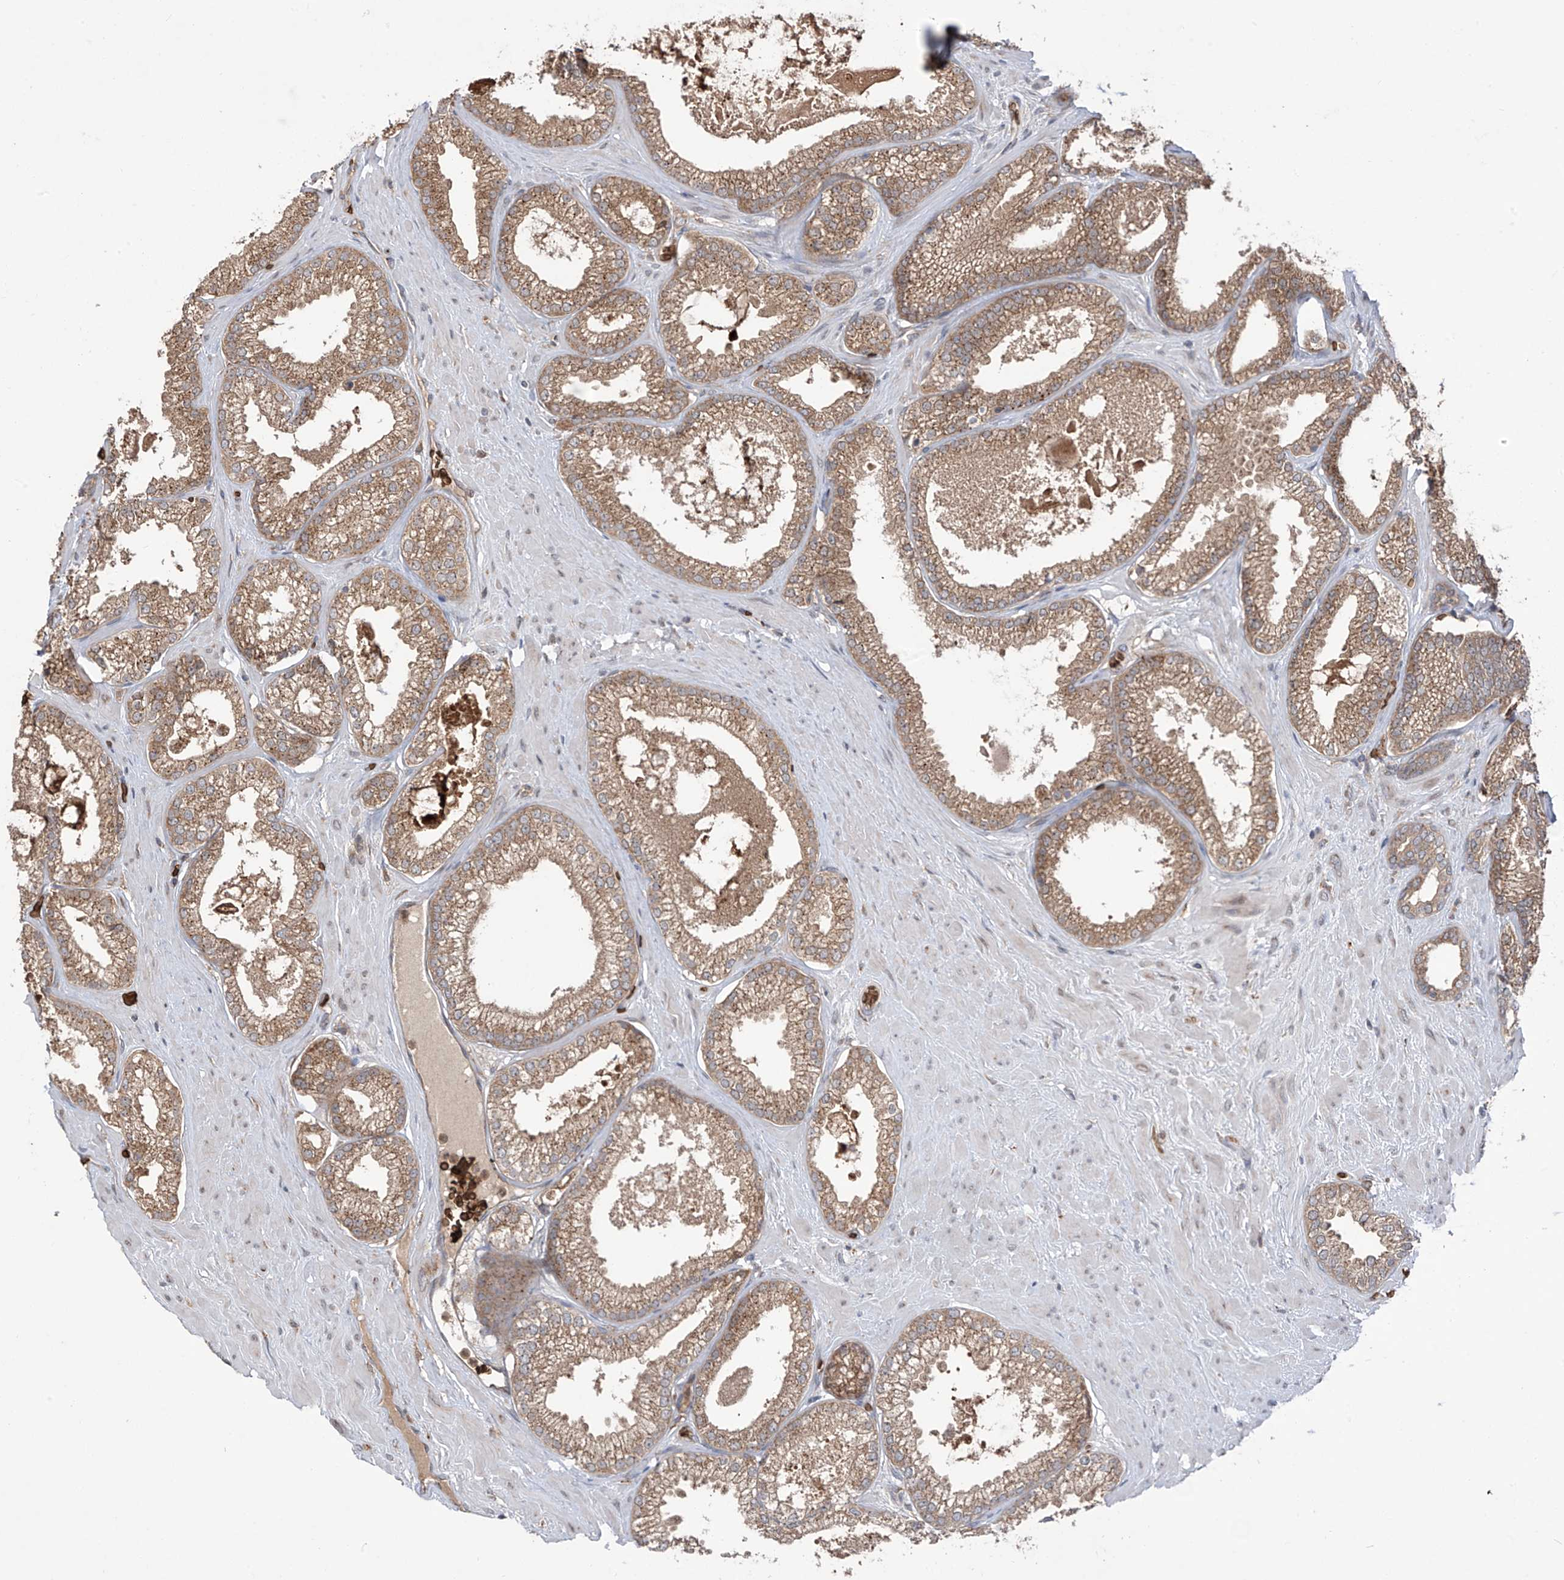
{"staining": {"intensity": "moderate", "quantity": ">75%", "location": "cytoplasmic/membranous"}, "tissue": "prostate cancer", "cell_type": "Tumor cells", "image_type": "cancer", "snomed": [{"axis": "morphology", "description": "Adenocarcinoma, Low grade"}, {"axis": "topography", "description": "Prostate"}], "caption": "Immunohistochemistry staining of prostate cancer (low-grade adenocarcinoma), which exhibits medium levels of moderate cytoplasmic/membranous positivity in about >75% of tumor cells indicating moderate cytoplasmic/membranous protein positivity. The staining was performed using DAB (3,3'-diaminobenzidine) (brown) for protein detection and nuclei were counterstained in hematoxylin (blue).", "gene": "ZDHHC9", "patient": {"sex": "male", "age": 62}}